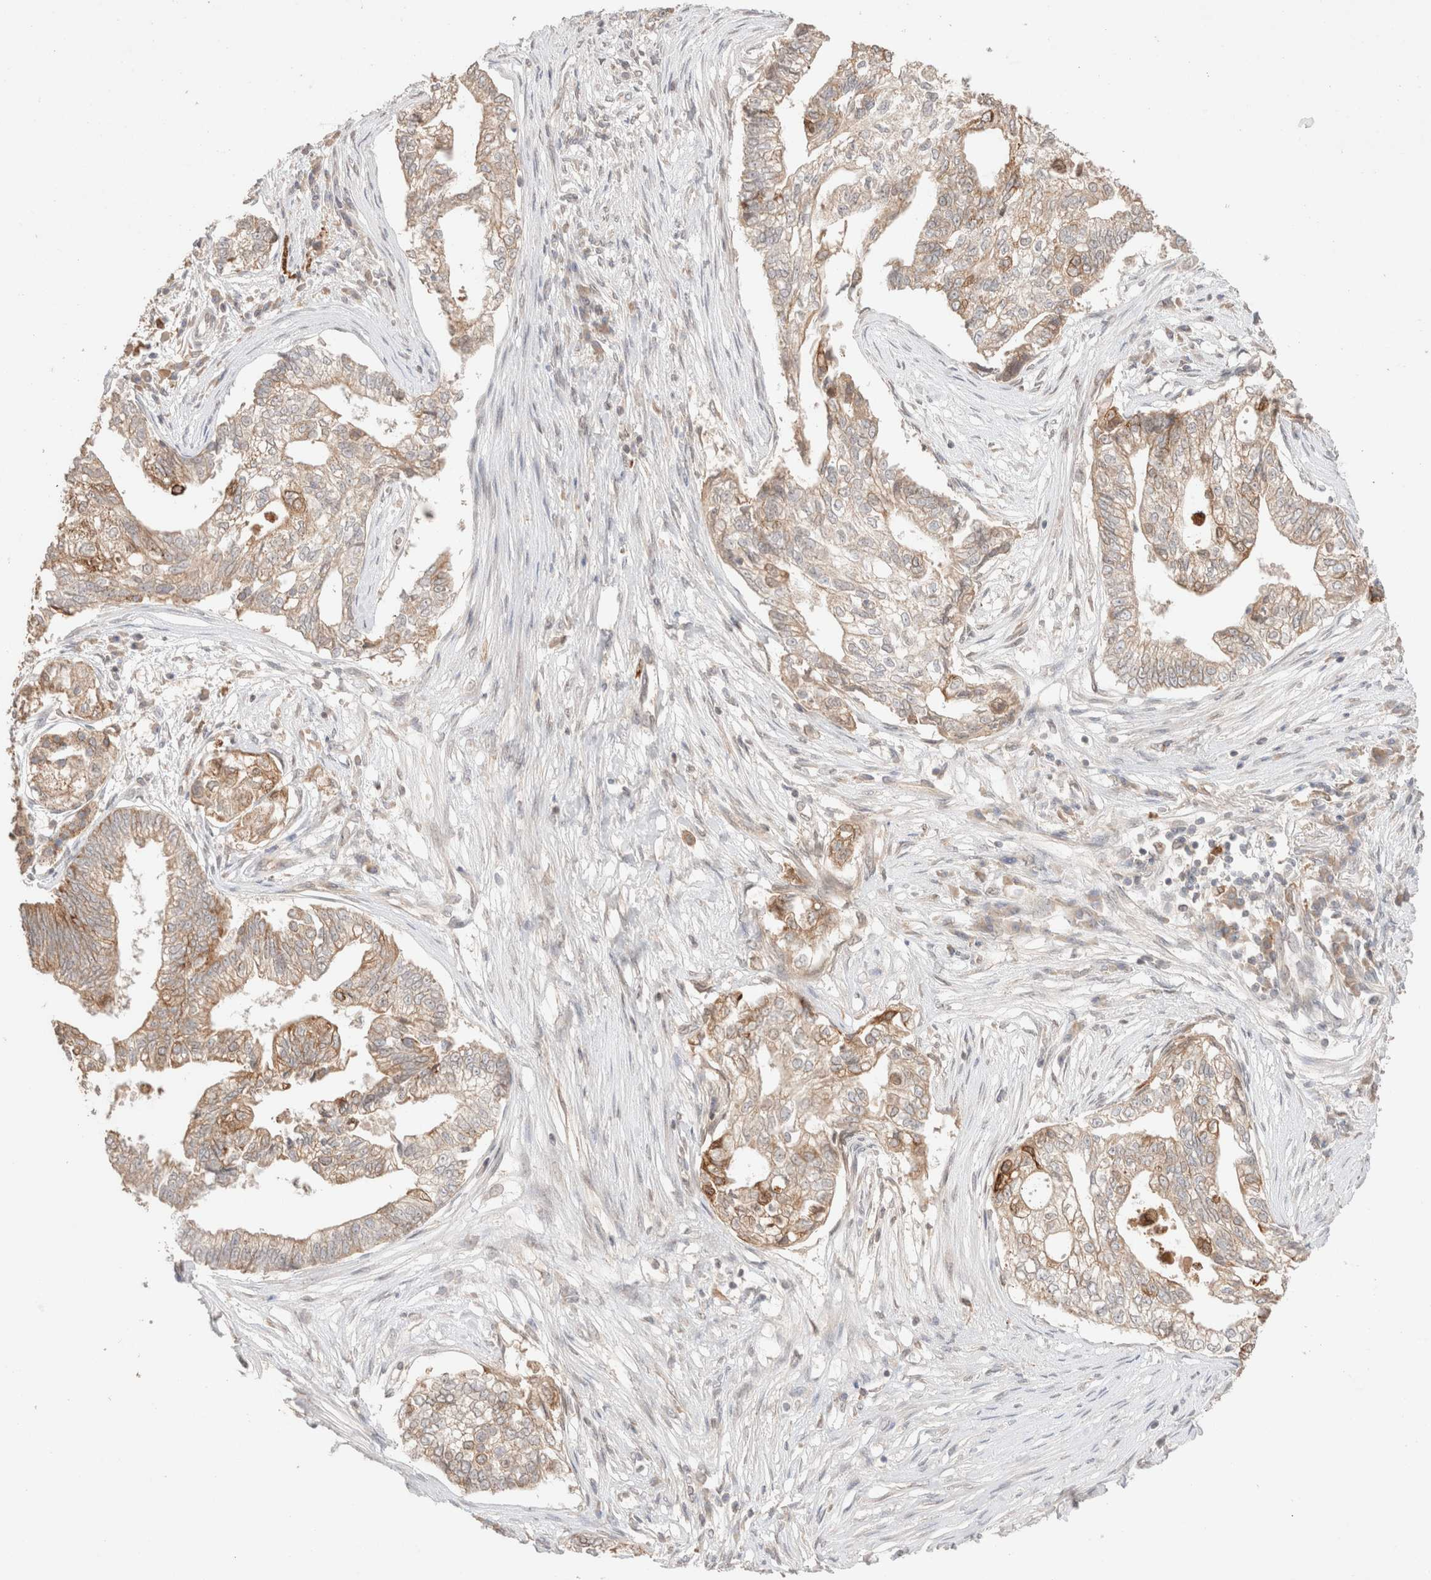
{"staining": {"intensity": "moderate", "quantity": ">75%", "location": "cytoplasmic/membranous"}, "tissue": "pancreatic cancer", "cell_type": "Tumor cells", "image_type": "cancer", "snomed": [{"axis": "morphology", "description": "Adenocarcinoma, NOS"}, {"axis": "topography", "description": "Pancreas"}], "caption": "About >75% of tumor cells in pancreatic cancer (adenocarcinoma) demonstrate moderate cytoplasmic/membranous protein positivity as visualized by brown immunohistochemical staining.", "gene": "TRIM41", "patient": {"sex": "male", "age": 72}}